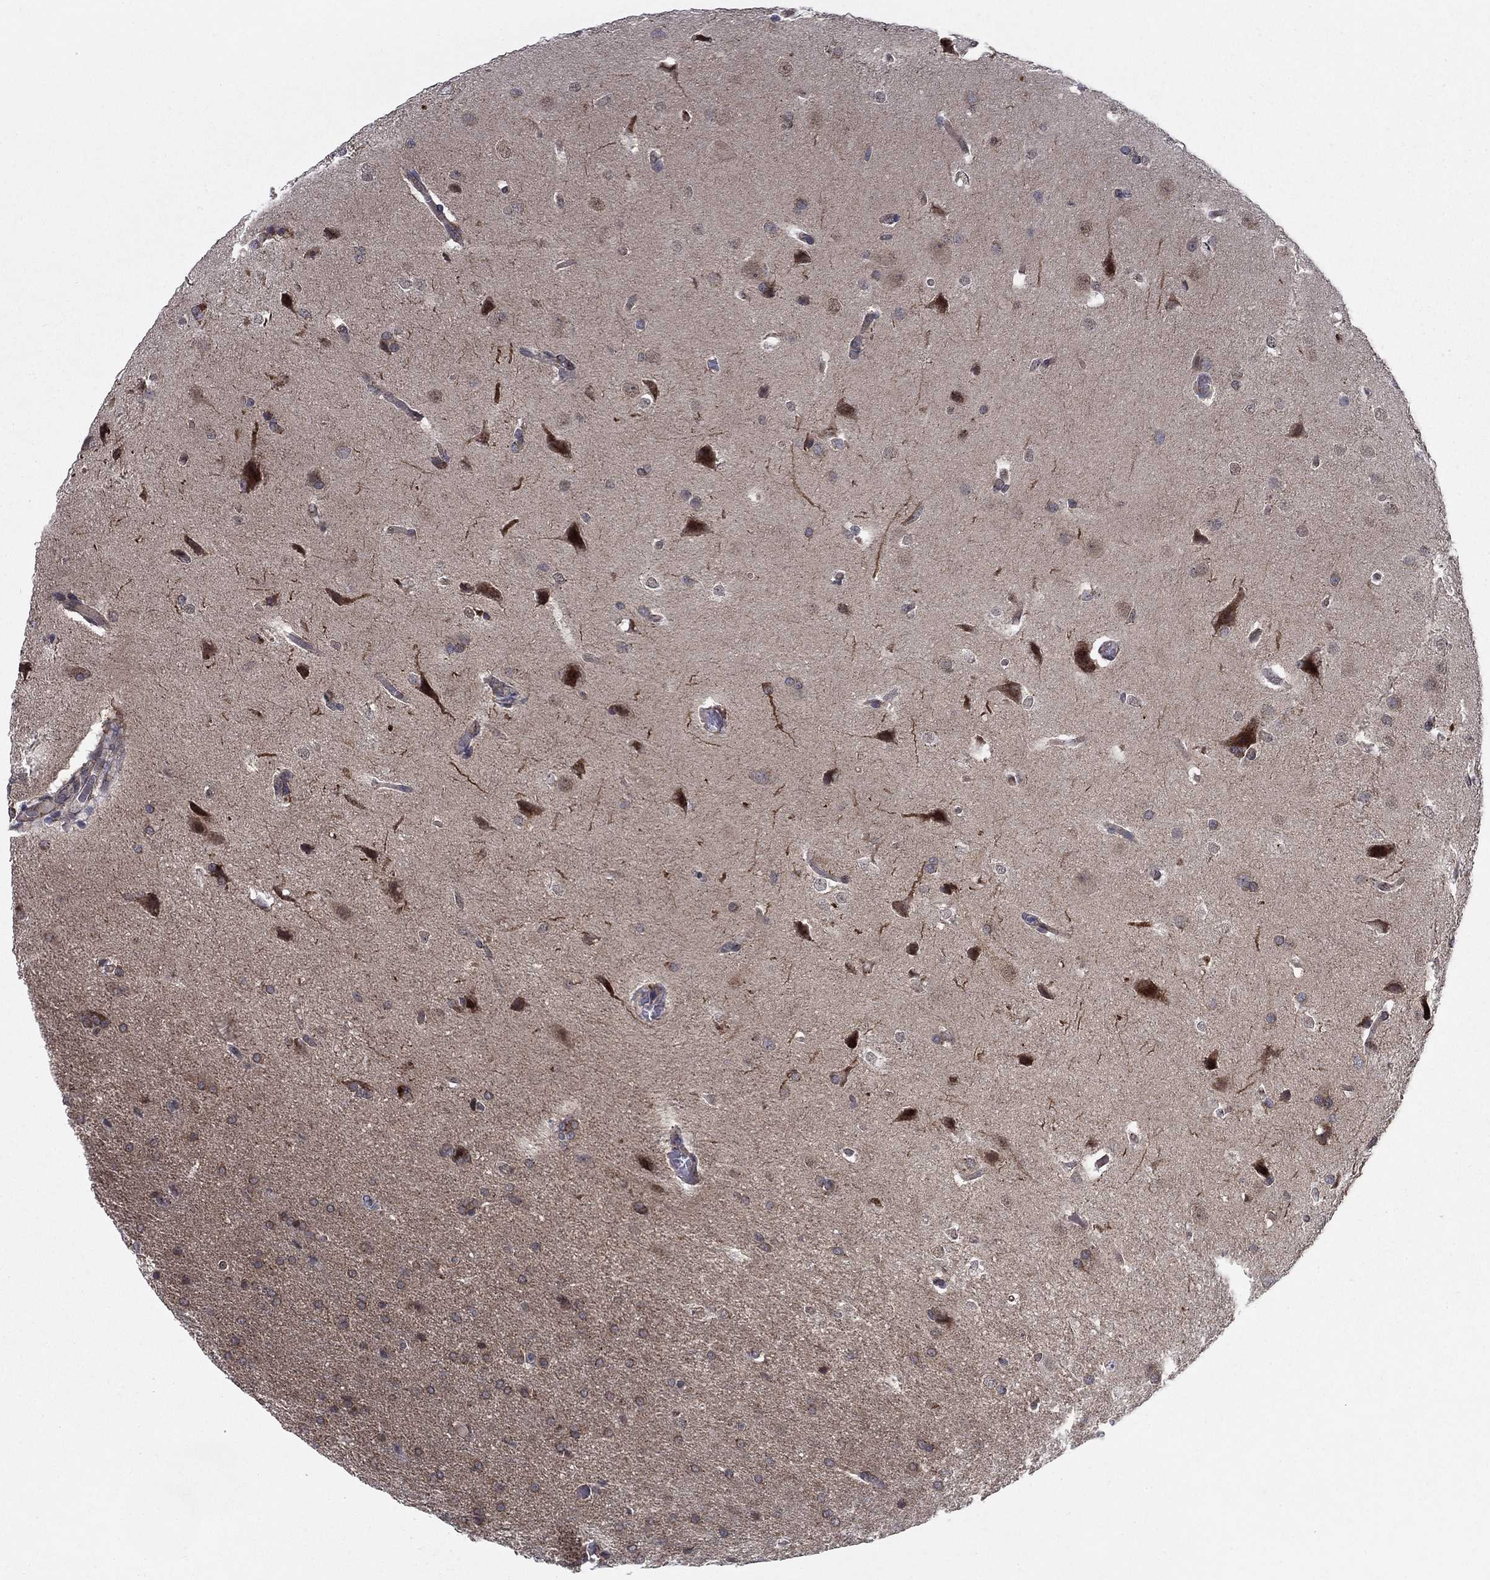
{"staining": {"intensity": "strong", "quantity": "25%-75%", "location": "cytoplasmic/membranous"}, "tissue": "glioma", "cell_type": "Tumor cells", "image_type": "cancer", "snomed": [{"axis": "morphology", "description": "Glioma, malignant, Low grade"}, {"axis": "topography", "description": "Brain"}], "caption": "Tumor cells exhibit high levels of strong cytoplasmic/membranous expression in about 25%-75% of cells in glioma.", "gene": "SH3RF1", "patient": {"sex": "female", "age": 32}}